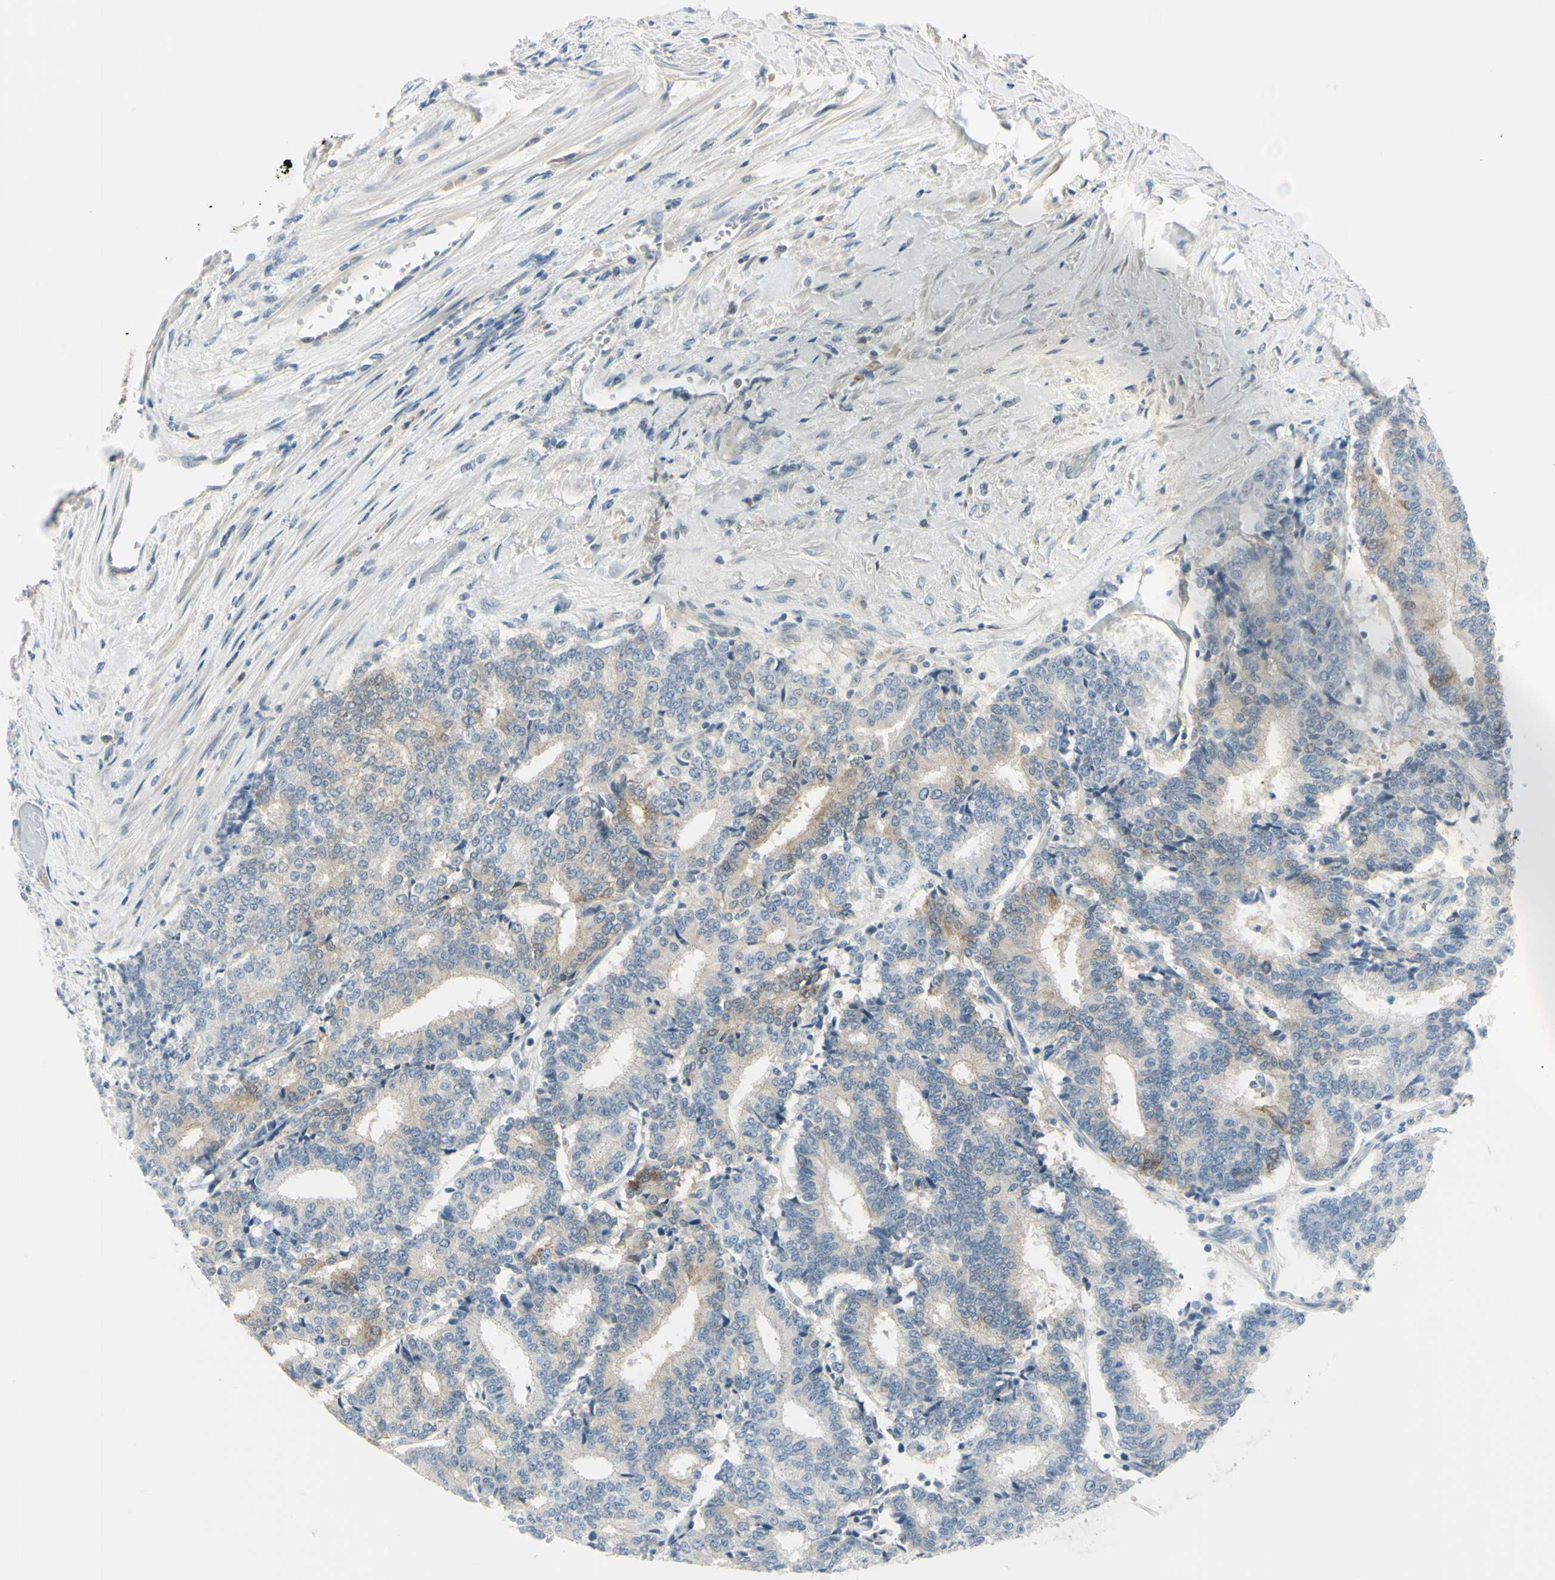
{"staining": {"intensity": "moderate", "quantity": "<25%", "location": "cytoplasmic/membranous"}, "tissue": "prostate cancer", "cell_type": "Tumor cells", "image_type": "cancer", "snomed": [{"axis": "morphology", "description": "Normal tissue, NOS"}, {"axis": "morphology", "description": "Adenocarcinoma, High grade"}, {"axis": "topography", "description": "Prostate"}, {"axis": "topography", "description": "Seminal veicle"}], "caption": "Protein staining of prostate cancer tissue displays moderate cytoplasmic/membranous positivity in about <25% of tumor cells.", "gene": "ASB9", "patient": {"sex": "male", "age": 55}}